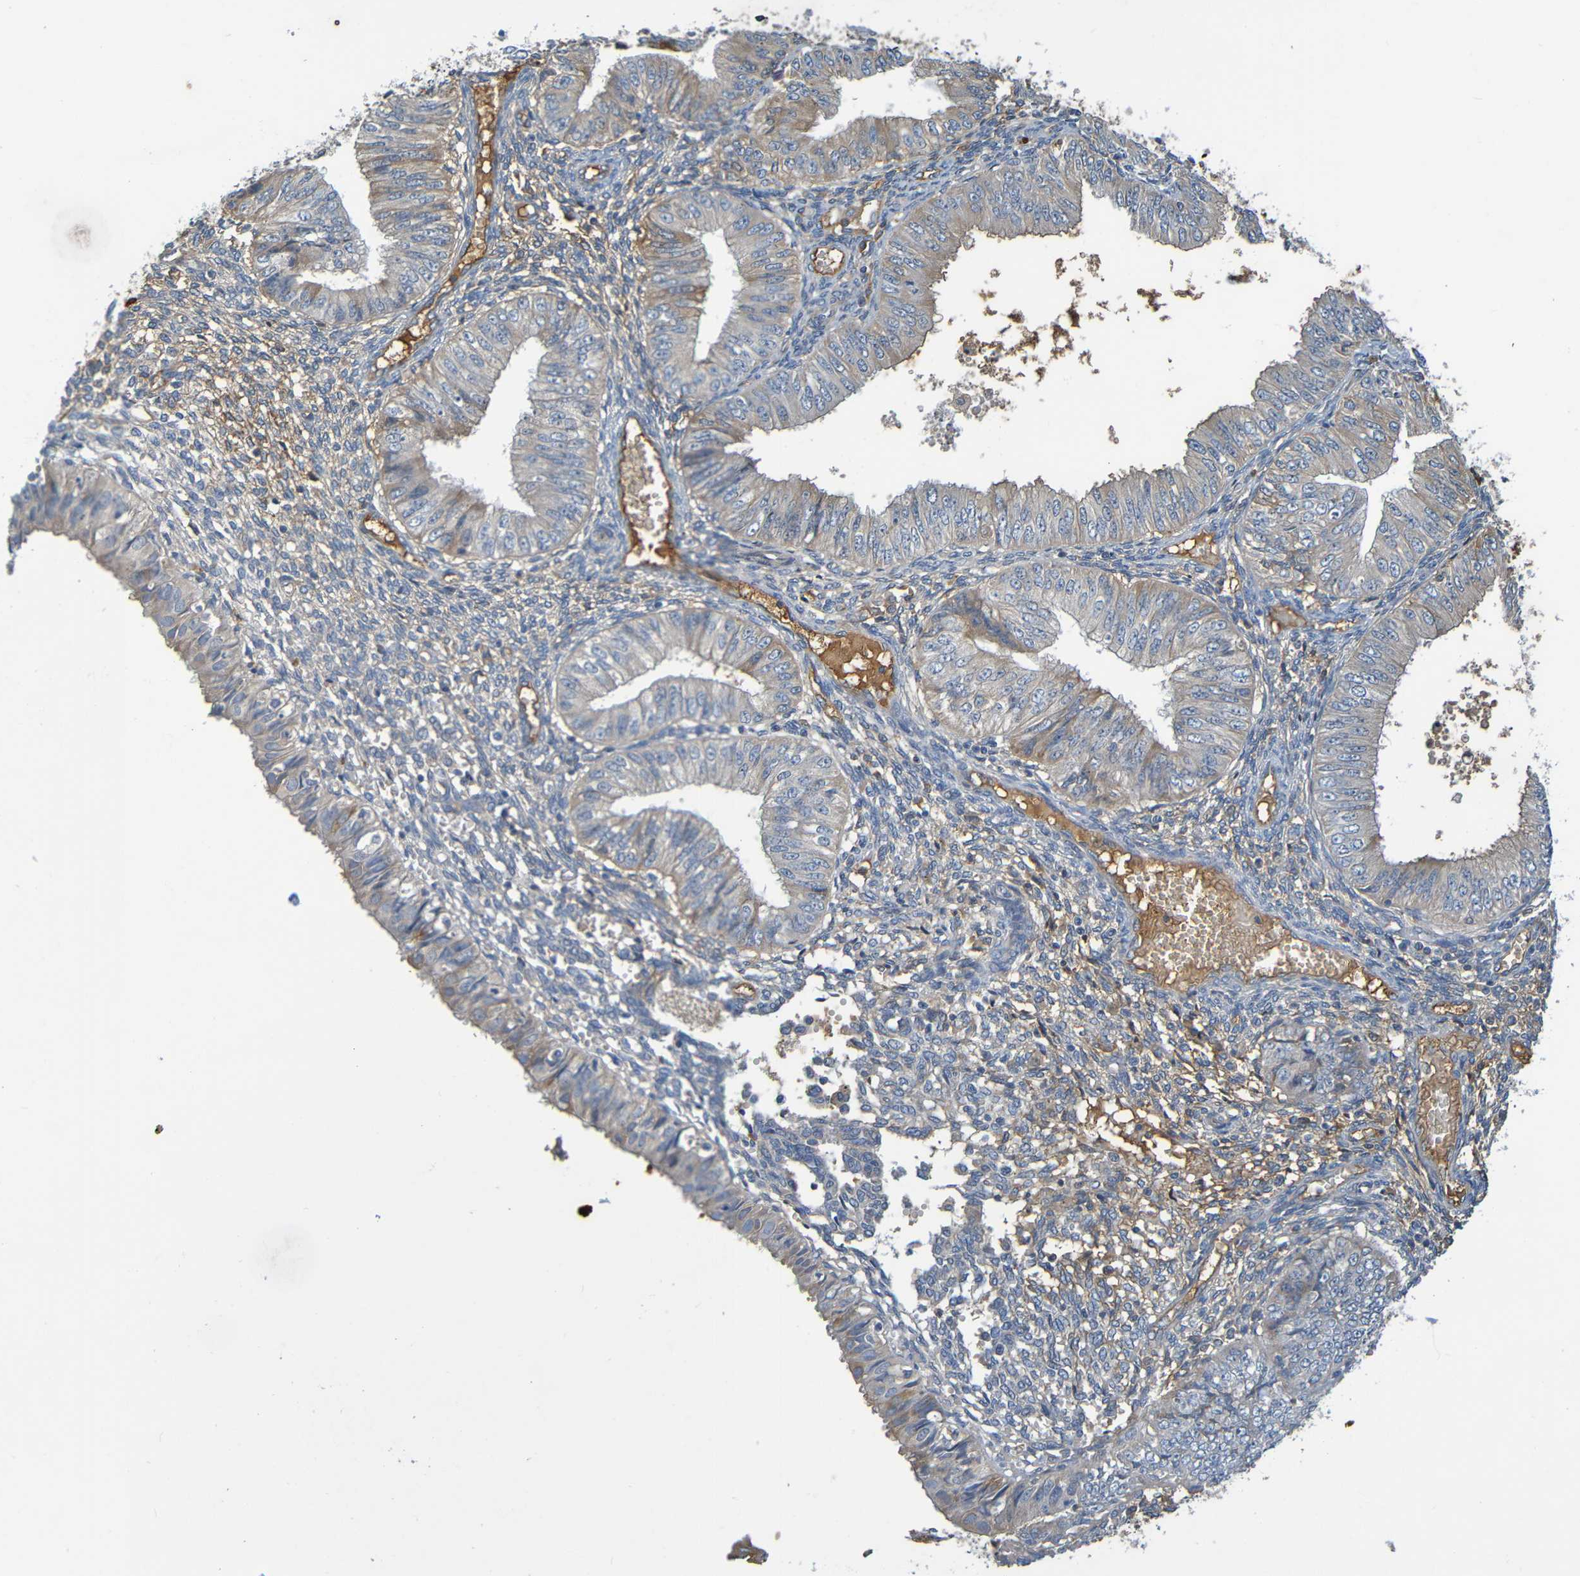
{"staining": {"intensity": "weak", "quantity": "<25%", "location": "cytoplasmic/membranous"}, "tissue": "endometrial cancer", "cell_type": "Tumor cells", "image_type": "cancer", "snomed": [{"axis": "morphology", "description": "Normal tissue, NOS"}, {"axis": "morphology", "description": "Adenocarcinoma, NOS"}, {"axis": "topography", "description": "Endometrium"}], "caption": "An IHC image of endometrial adenocarcinoma is shown. There is no staining in tumor cells of endometrial adenocarcinoma.", "gene": "C1QA", "patient": {"sex": "female", "age": 53}}